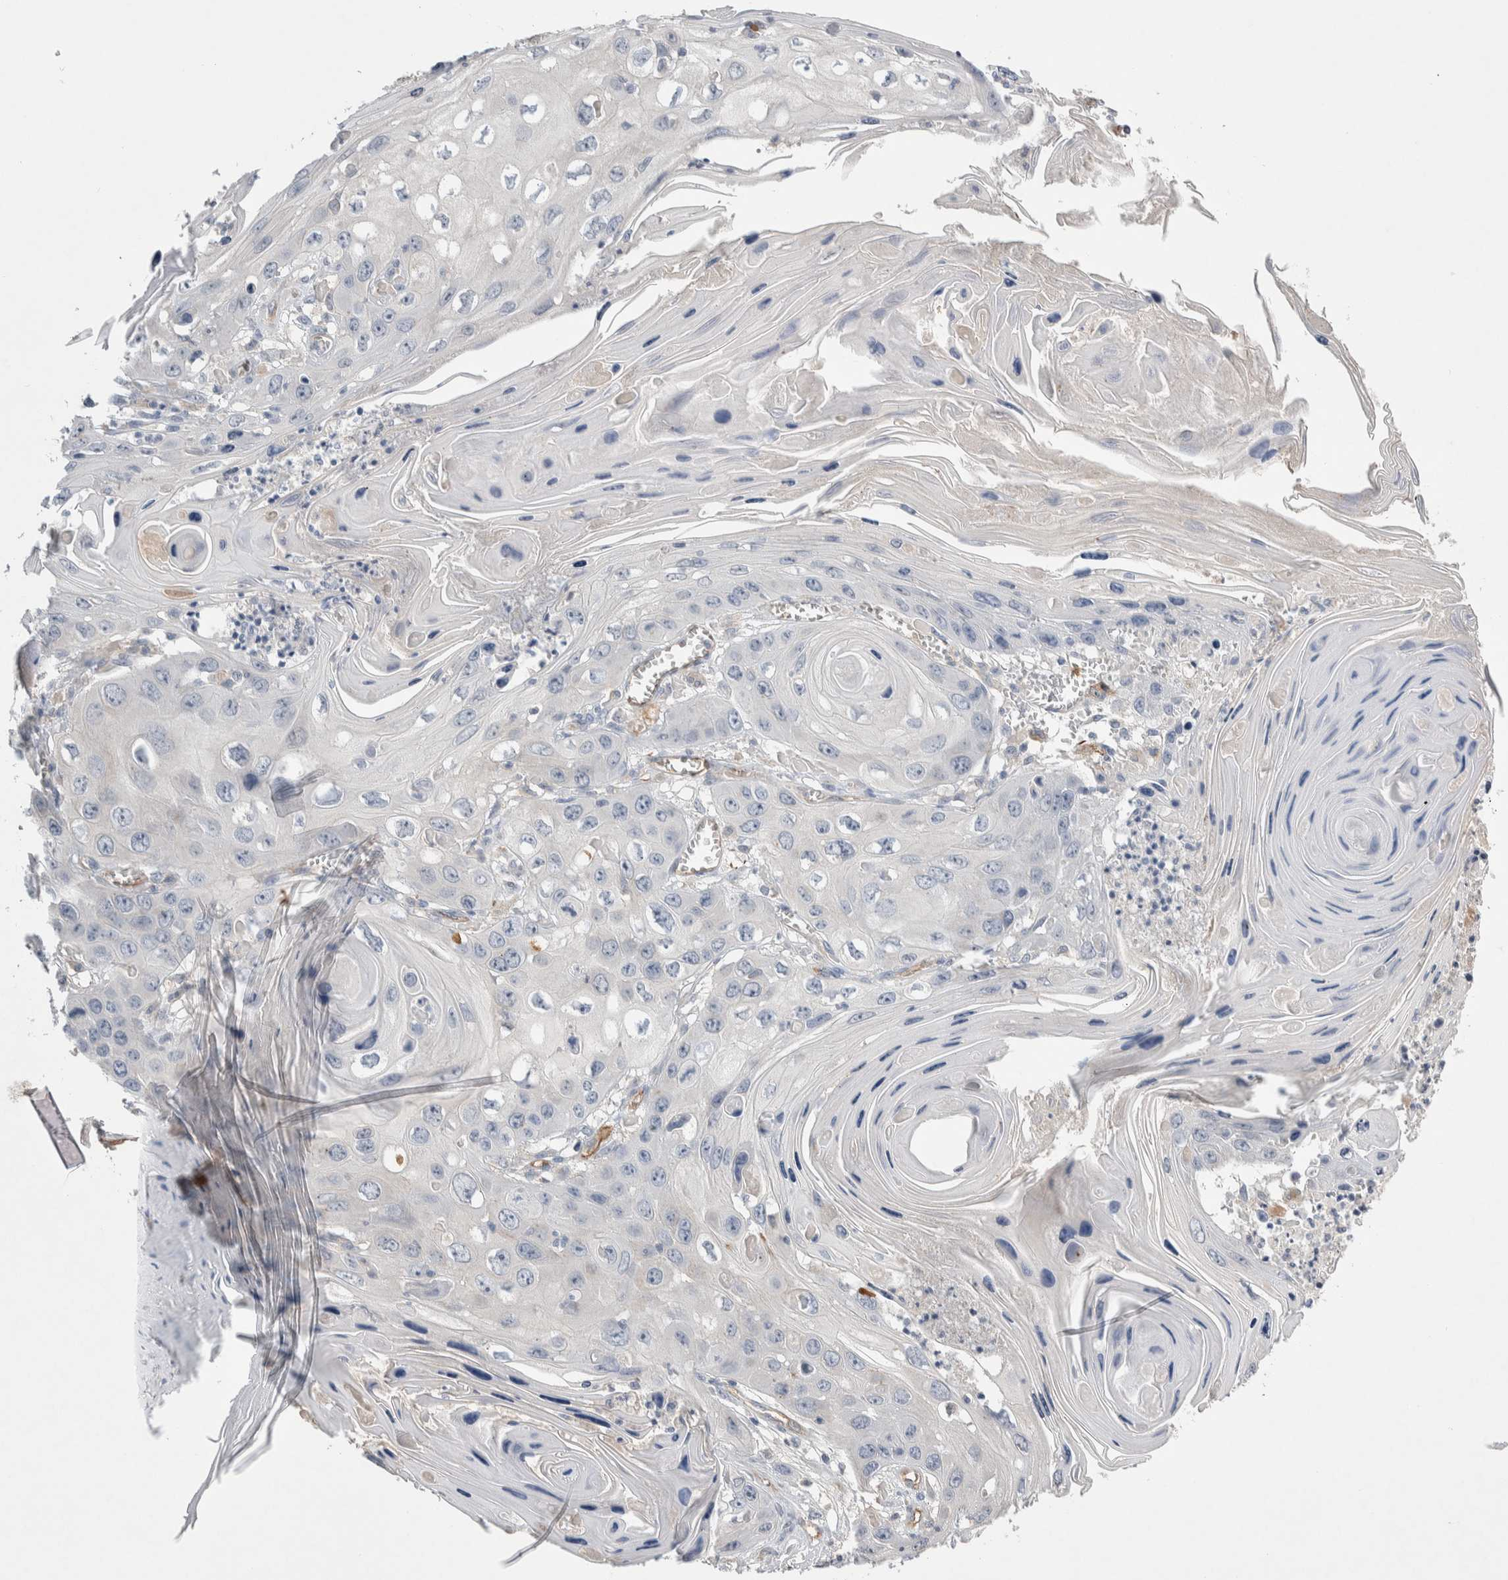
{"staining": {"intensity": "negative", "quantity": "none", "location": "none"}, "tissue": "skin cancer", "cell_type": "Tumor cells", "image_type": "cancer", "snomed": [{"axis": "morphology", "description": "Squamous cell carcinoma, NOS"}, {"axis": "topography", "description": "Skin"}], "caption": "Tumor cells are negative for brown protein staining in skin squamous cell carcinoma.", "gene": "CEP131", "patient": {"sex": "male", "age": 55}}